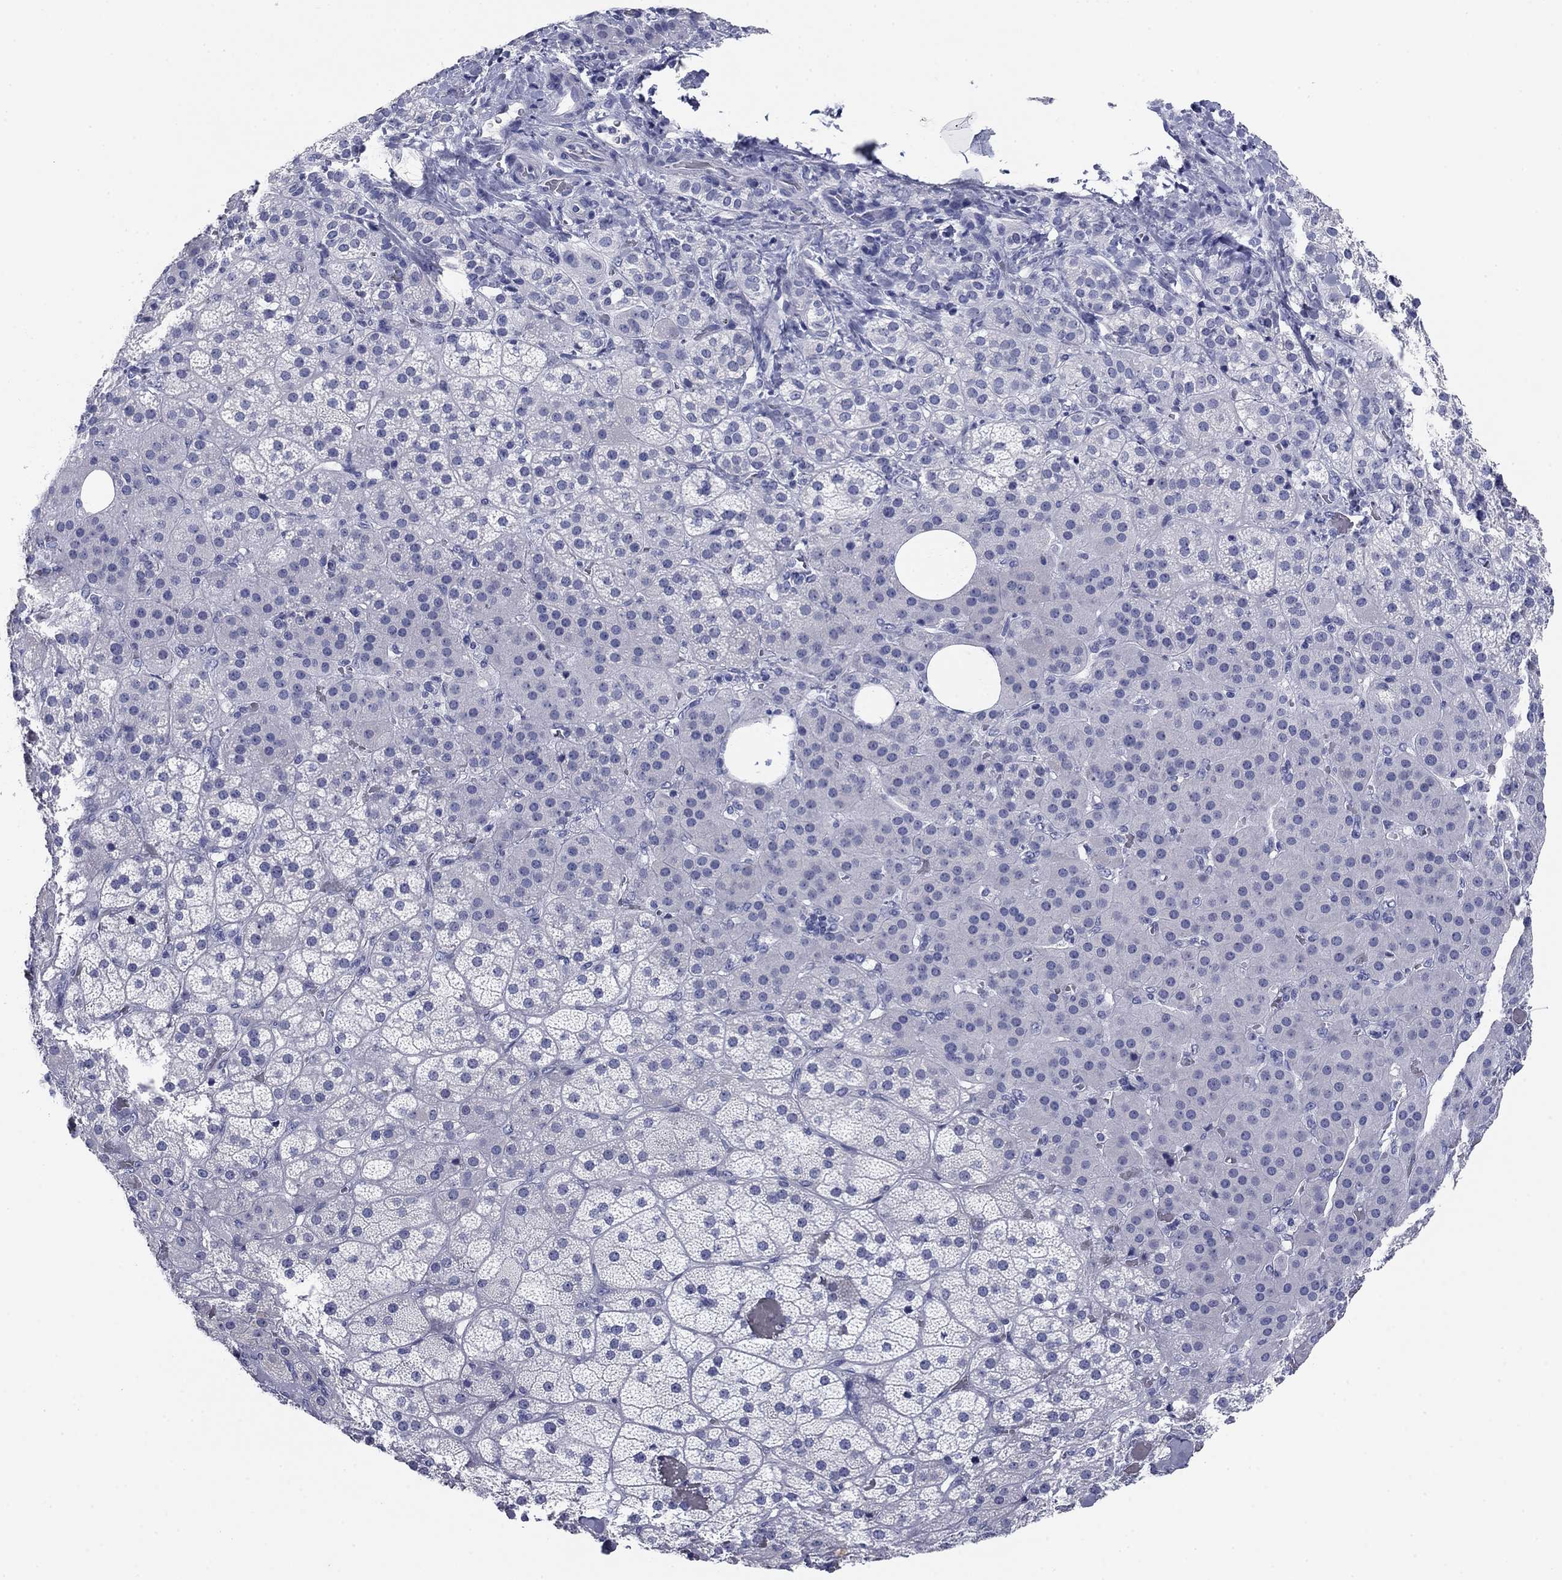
{"staining": {"intensity": "negative", "quantity": "none", "location": "none"}, "tissue": "adrenal gland", "cell_type": "Glandular cells", "image_type": "normal", "snomed": [{"axis": "morphology", "description": "Normal tissue, NOS"}, {"axis": "topography", "description": "Adrenal gland"}], "caption": "The image demonstrates no significant positivity in glandular cells of adrenal gland.", "gene": "KCNH1", "patient": {"sex": "male", "age": 57}}